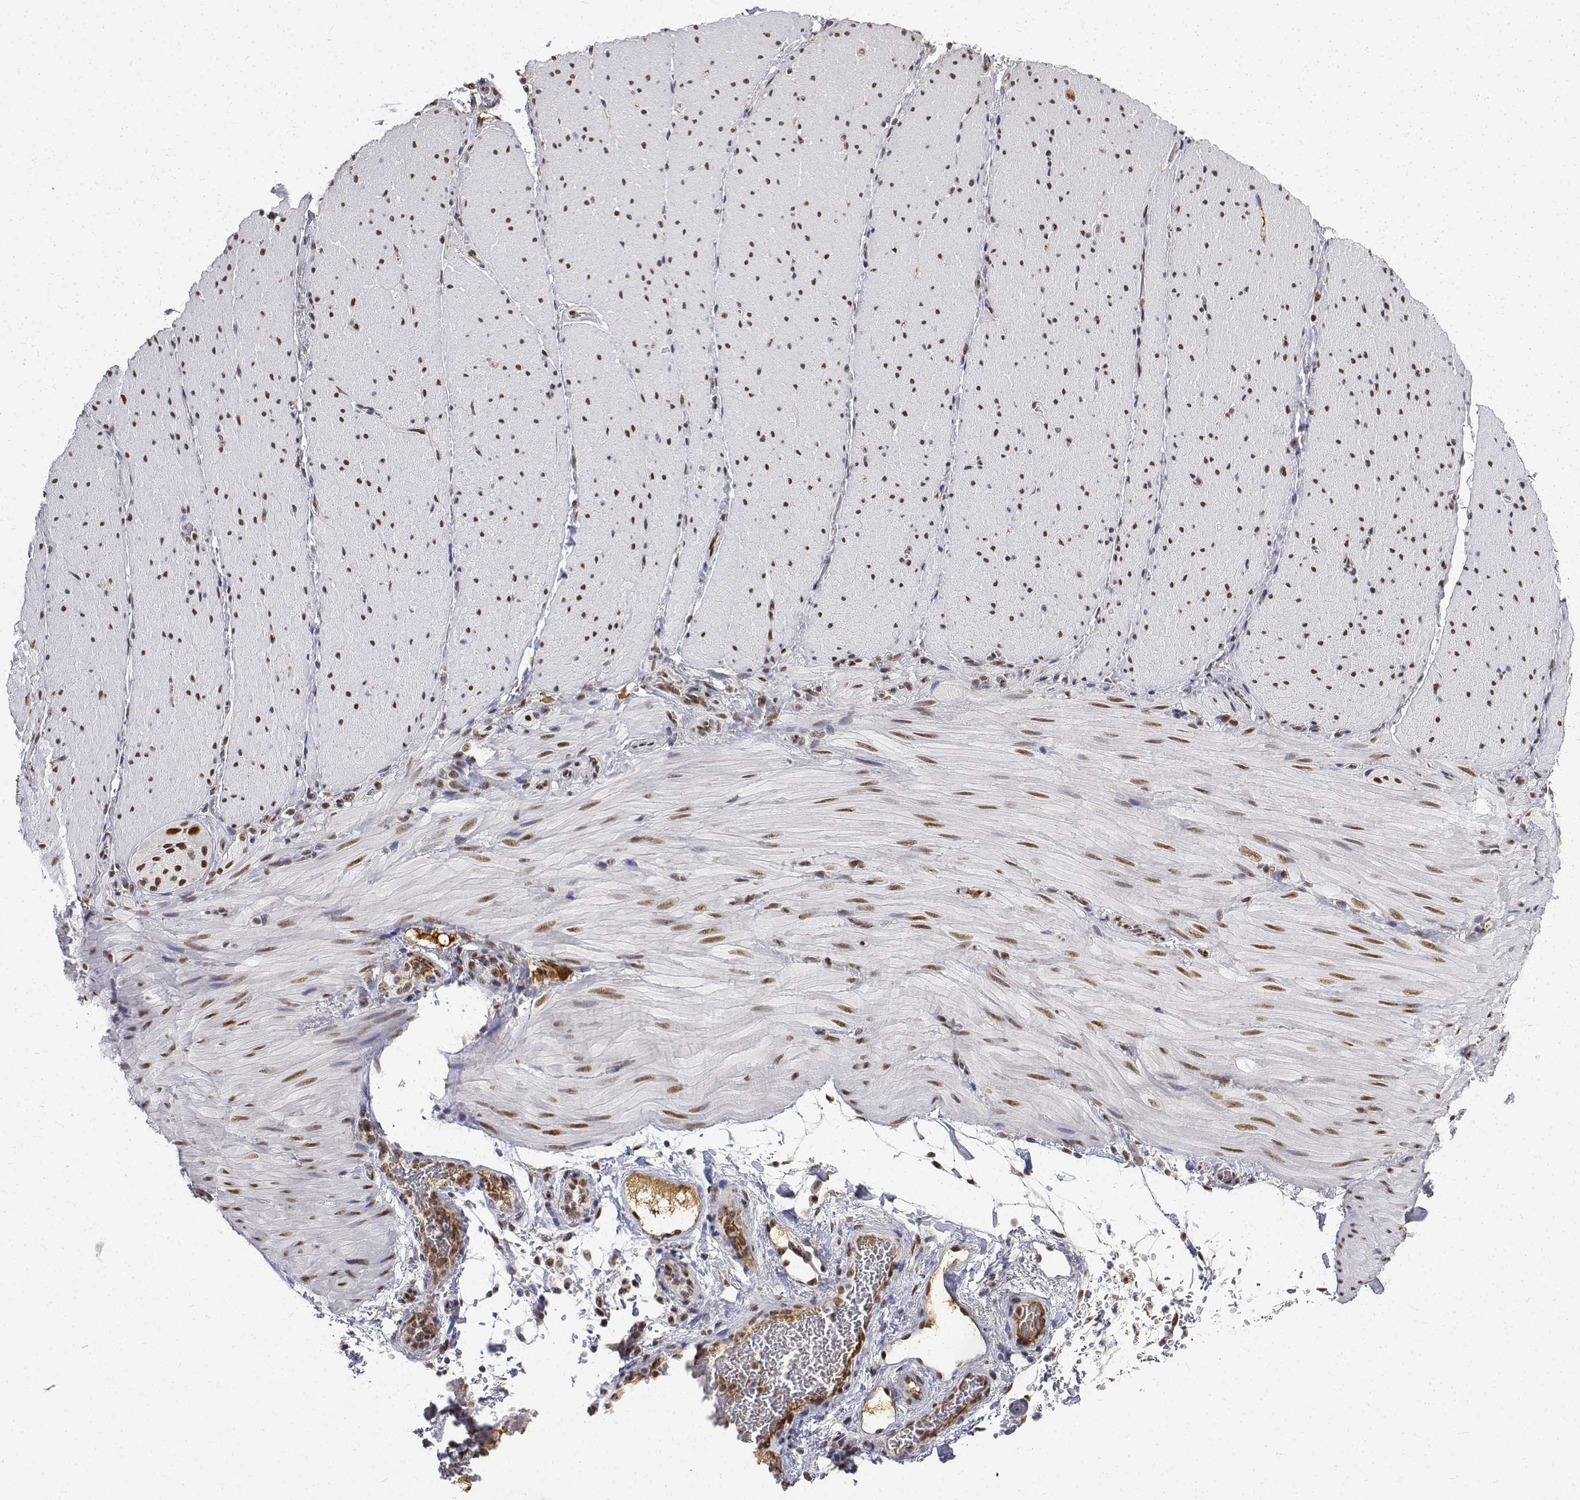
{"staining": {"intensity": "moderate", "quantity": "25%-75%", "location": "nuclear"}, "tissue": "smooth muscle", "cell_type": "Smooth muscle cells", "image_type": "normal", "snomed": [{"axis": "morphology", "description": "Normal tissue, NOS"}, {"axis": "topography", "description": "Smooth muscle"}, {"axis": "topography", "description": "Colon"}], "caption": "Smooth muscle stained for a protein shows moderate nuclear positivity in smooth muscle cells.", "gene": "ATRX", "patient": {"sex": "male", "age": 73}}